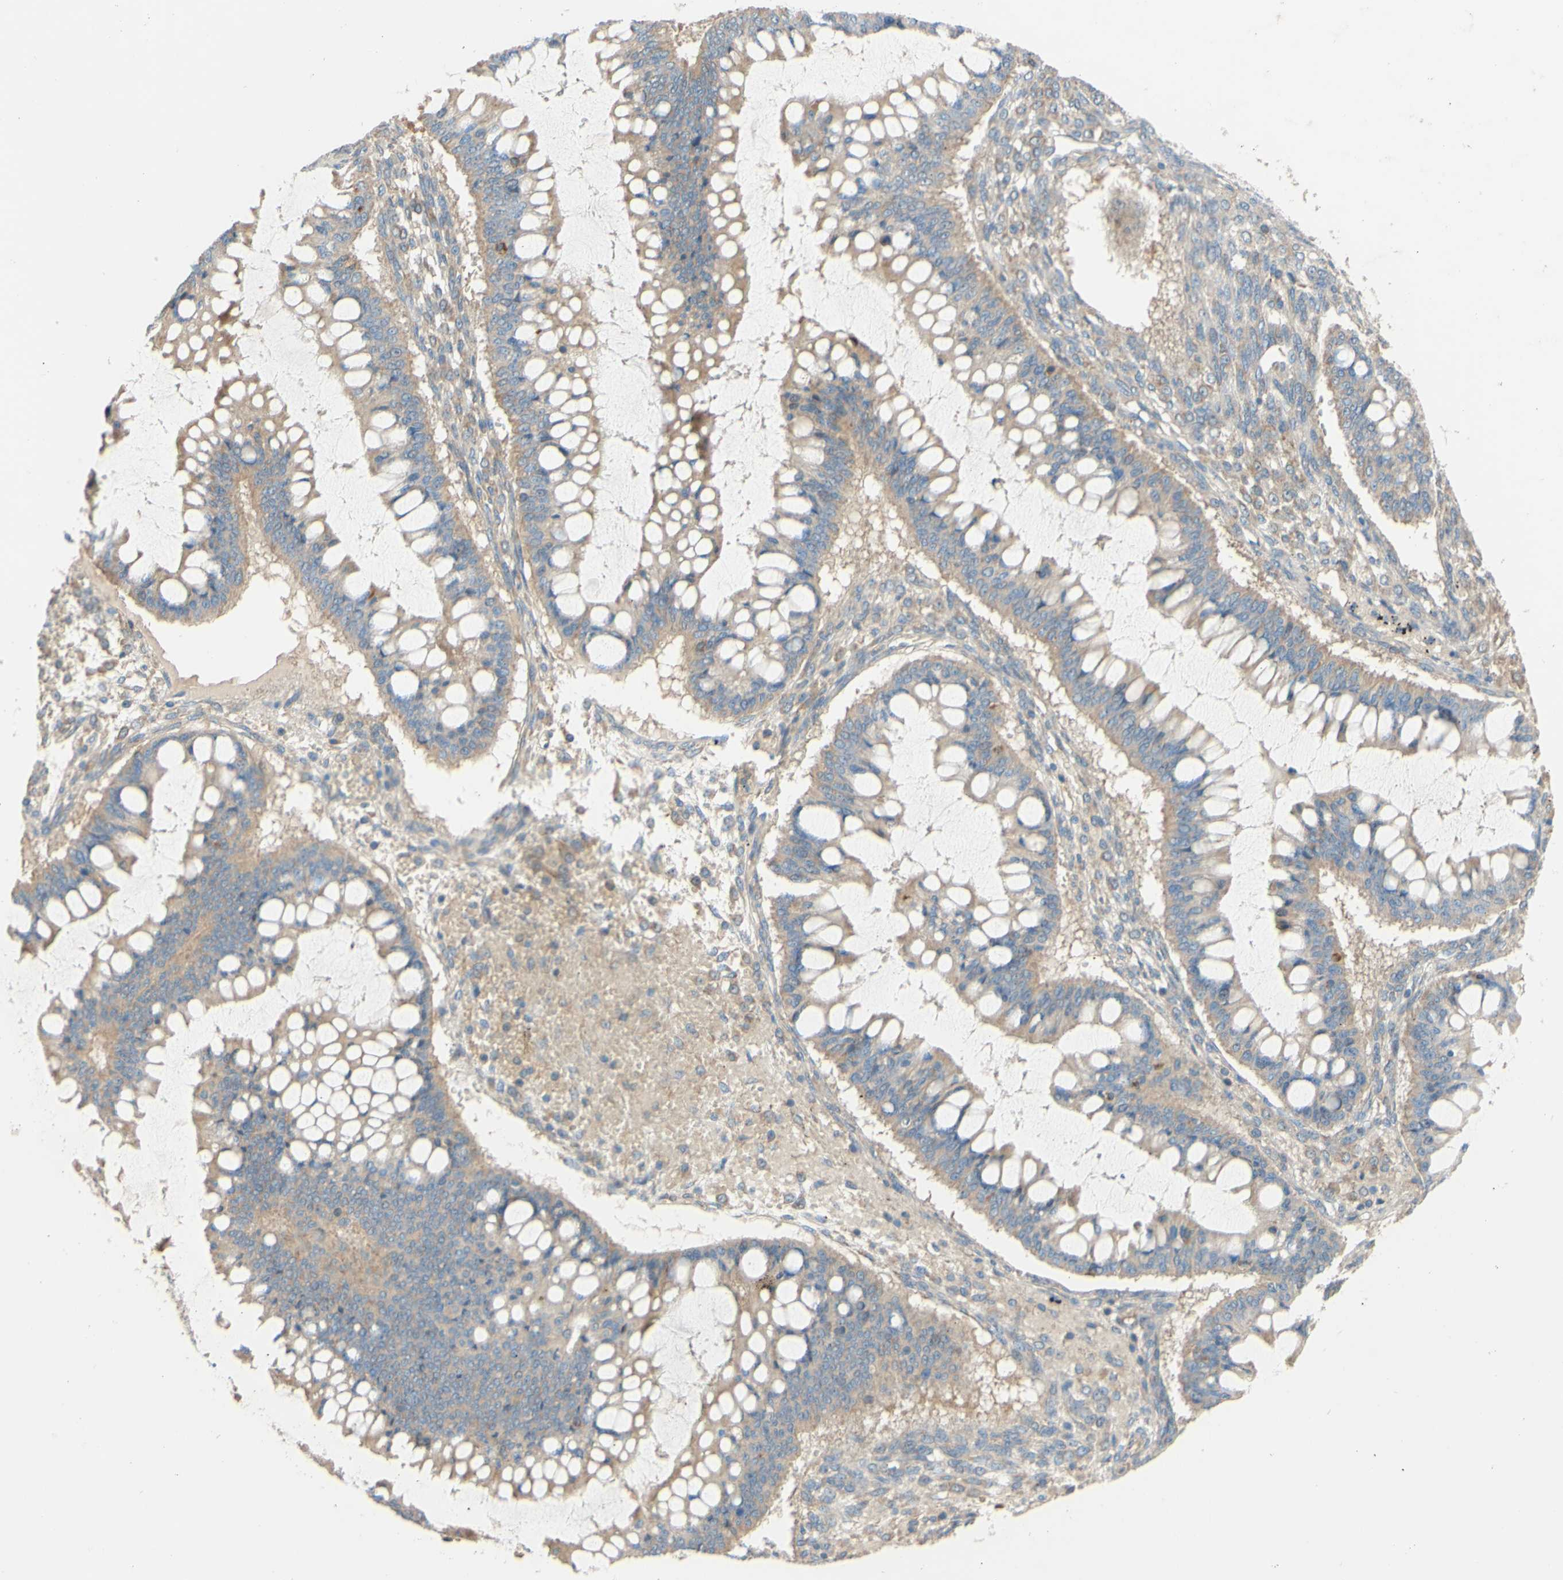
{"staining": {"intensity": "moderate", "quantity": ">75%", "location": "cytoplasmic/membranous"}, "tissue": "ovarian cancer", "cell_type": "Tumor cells", "image_type": "cancer", "snomed": [{"axis": "morphology", "description": "Cystadenocarcinoma, mucinous, NOS"}, {"axis": "topography", "description": "Ovary"}], "caption": "Mucinous cystadenocarcinoma (ovarian) stained with immunohistochemistry shows moderate cytoplasmic/membranous positivity in approximately >75% of tumor cells.", "gene": "DKK3", "patient": {"sex": "female", "age": 73}}